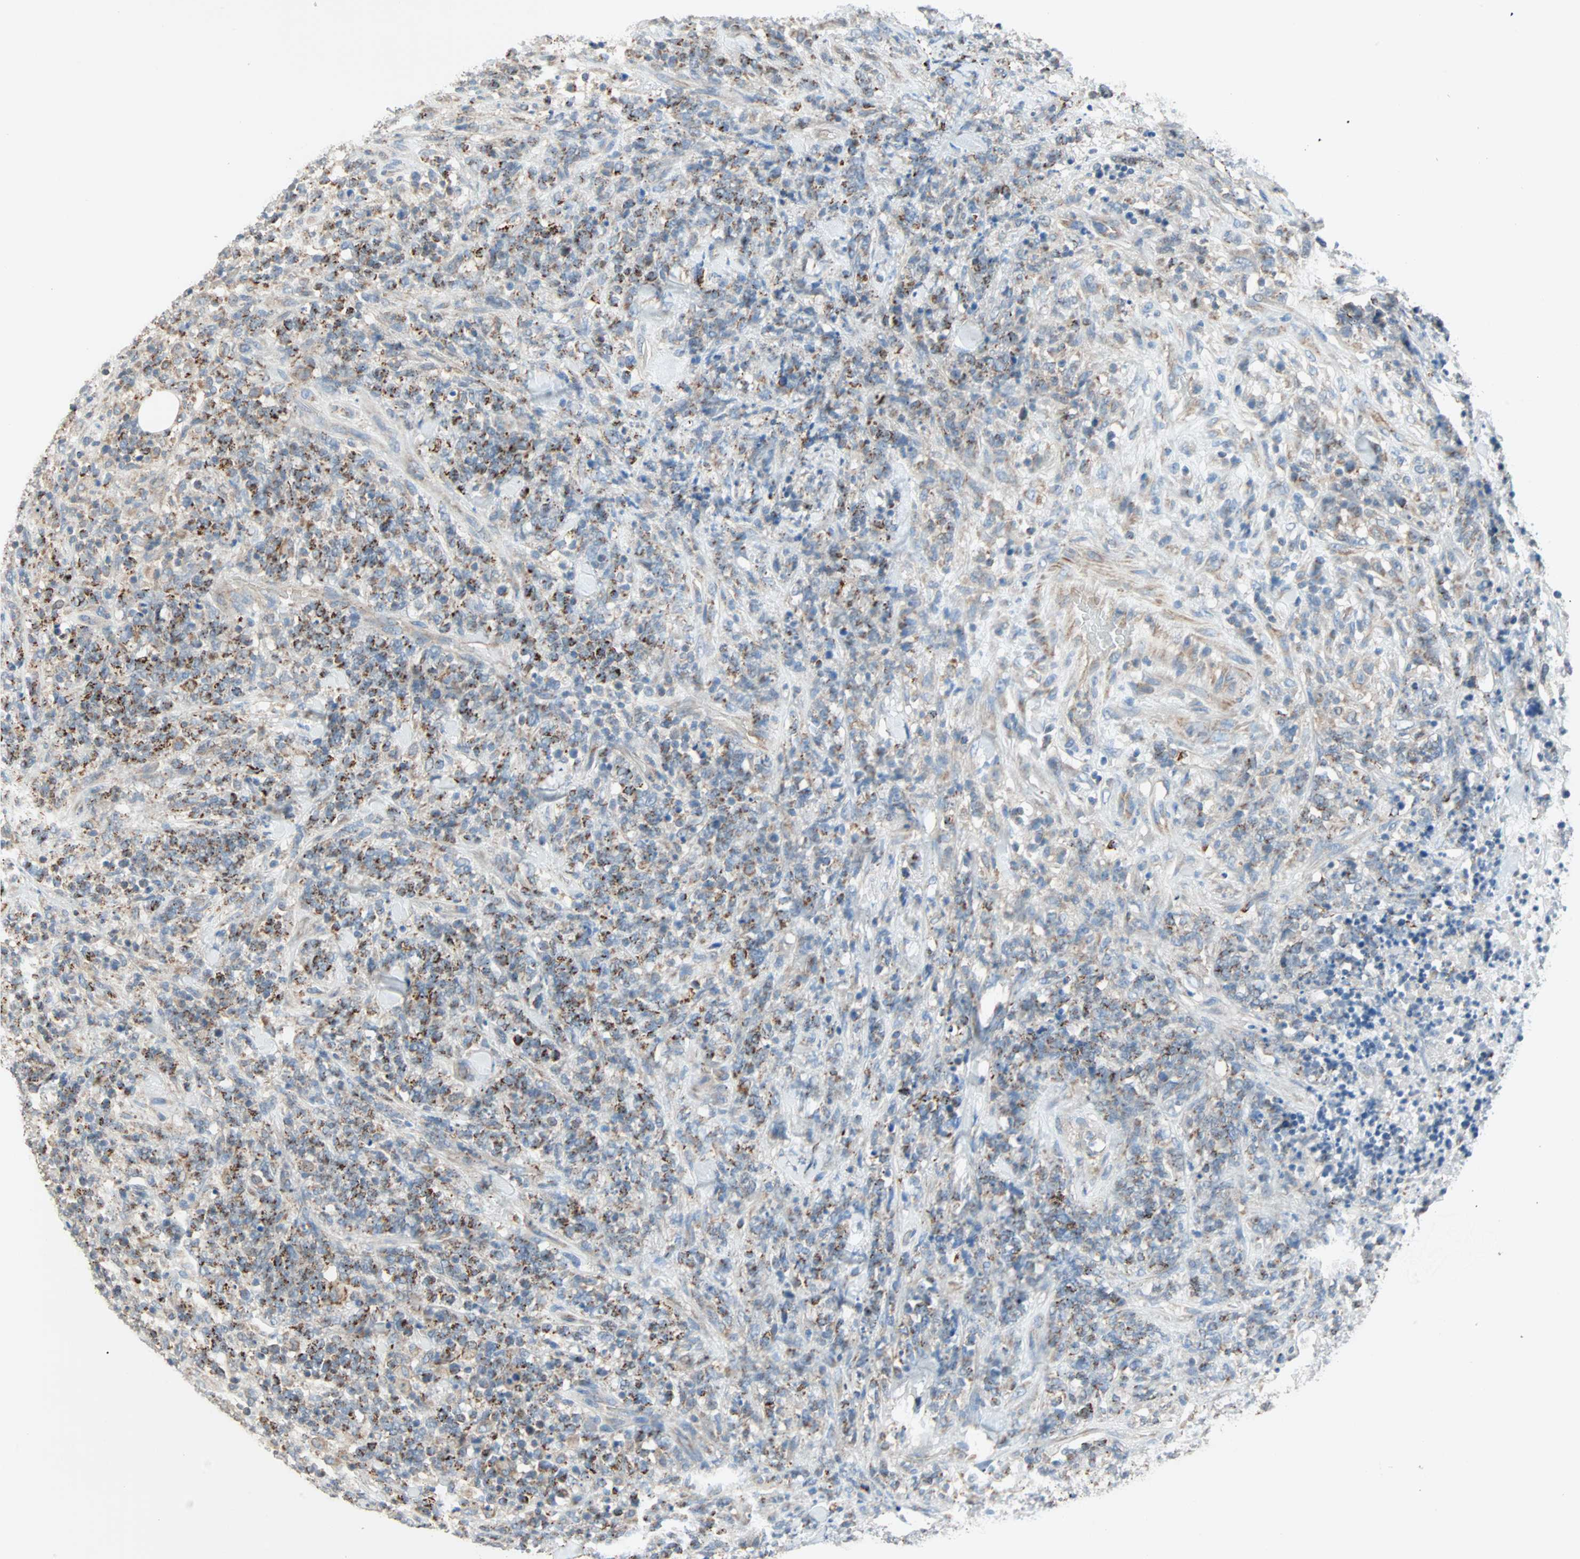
{"staining": {"intensity": "moderate", "quantity": ">75%", "location": "cytoplasmic/membranous"}, "tissue": "lymphoma", "cell_type": "Tumor cells", "image_type": "cancer", "snomed": [{"axis": "morphology", "description": "Malignant lymphoma, non-Hodgkin's type, High grade"}, {"axis": "topography", "description": "Soft tissue"}], "caption": "Brown immunohistochemical staining in lymphoma exhibits moderate cytoplasmic/membranous expression in about >75% of tumor cells.", "gene": "ACVRL1", "patient": {"sex": "male", "age": 18}}